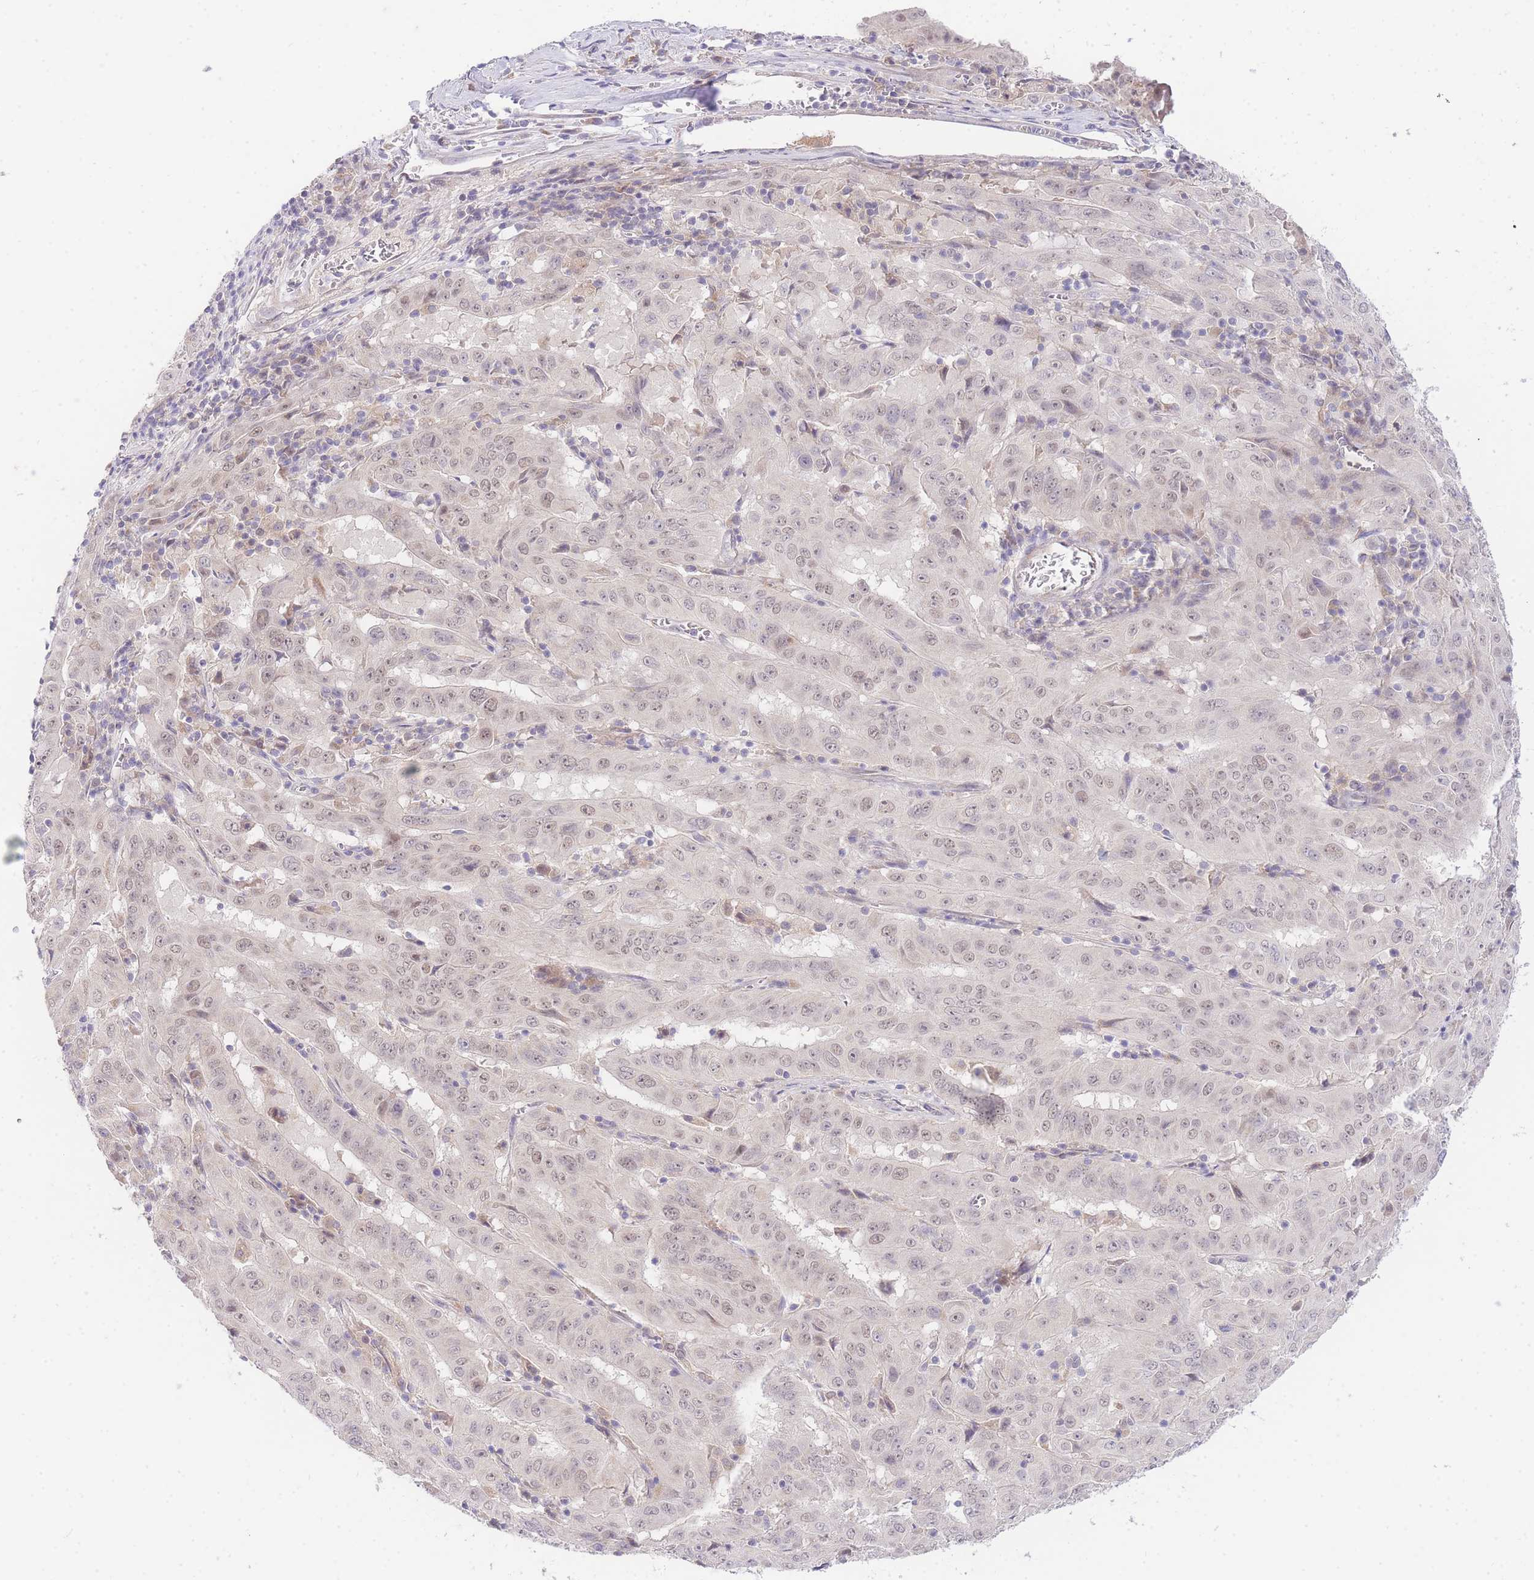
{"staining": {"intensity": "negative", "quantity": "none", "location": "none"}, "tissue": "pancreatic cancer", "cell_type": "Tumor cells", "image_type": "cancer", "snomed": [{"axis": "morphology", "description": "Adenocarcinoma, NOS"}, {"axis": "topography", "description": "Pancreas"}], "caption": "IHC micrograph of adenocarcinoma (pancreatic) stained for a protein (brown), which exhibits no staining in tumor cells.", "gene": "SLC25A33", "patient": {"sex": "male", "age": 63}}